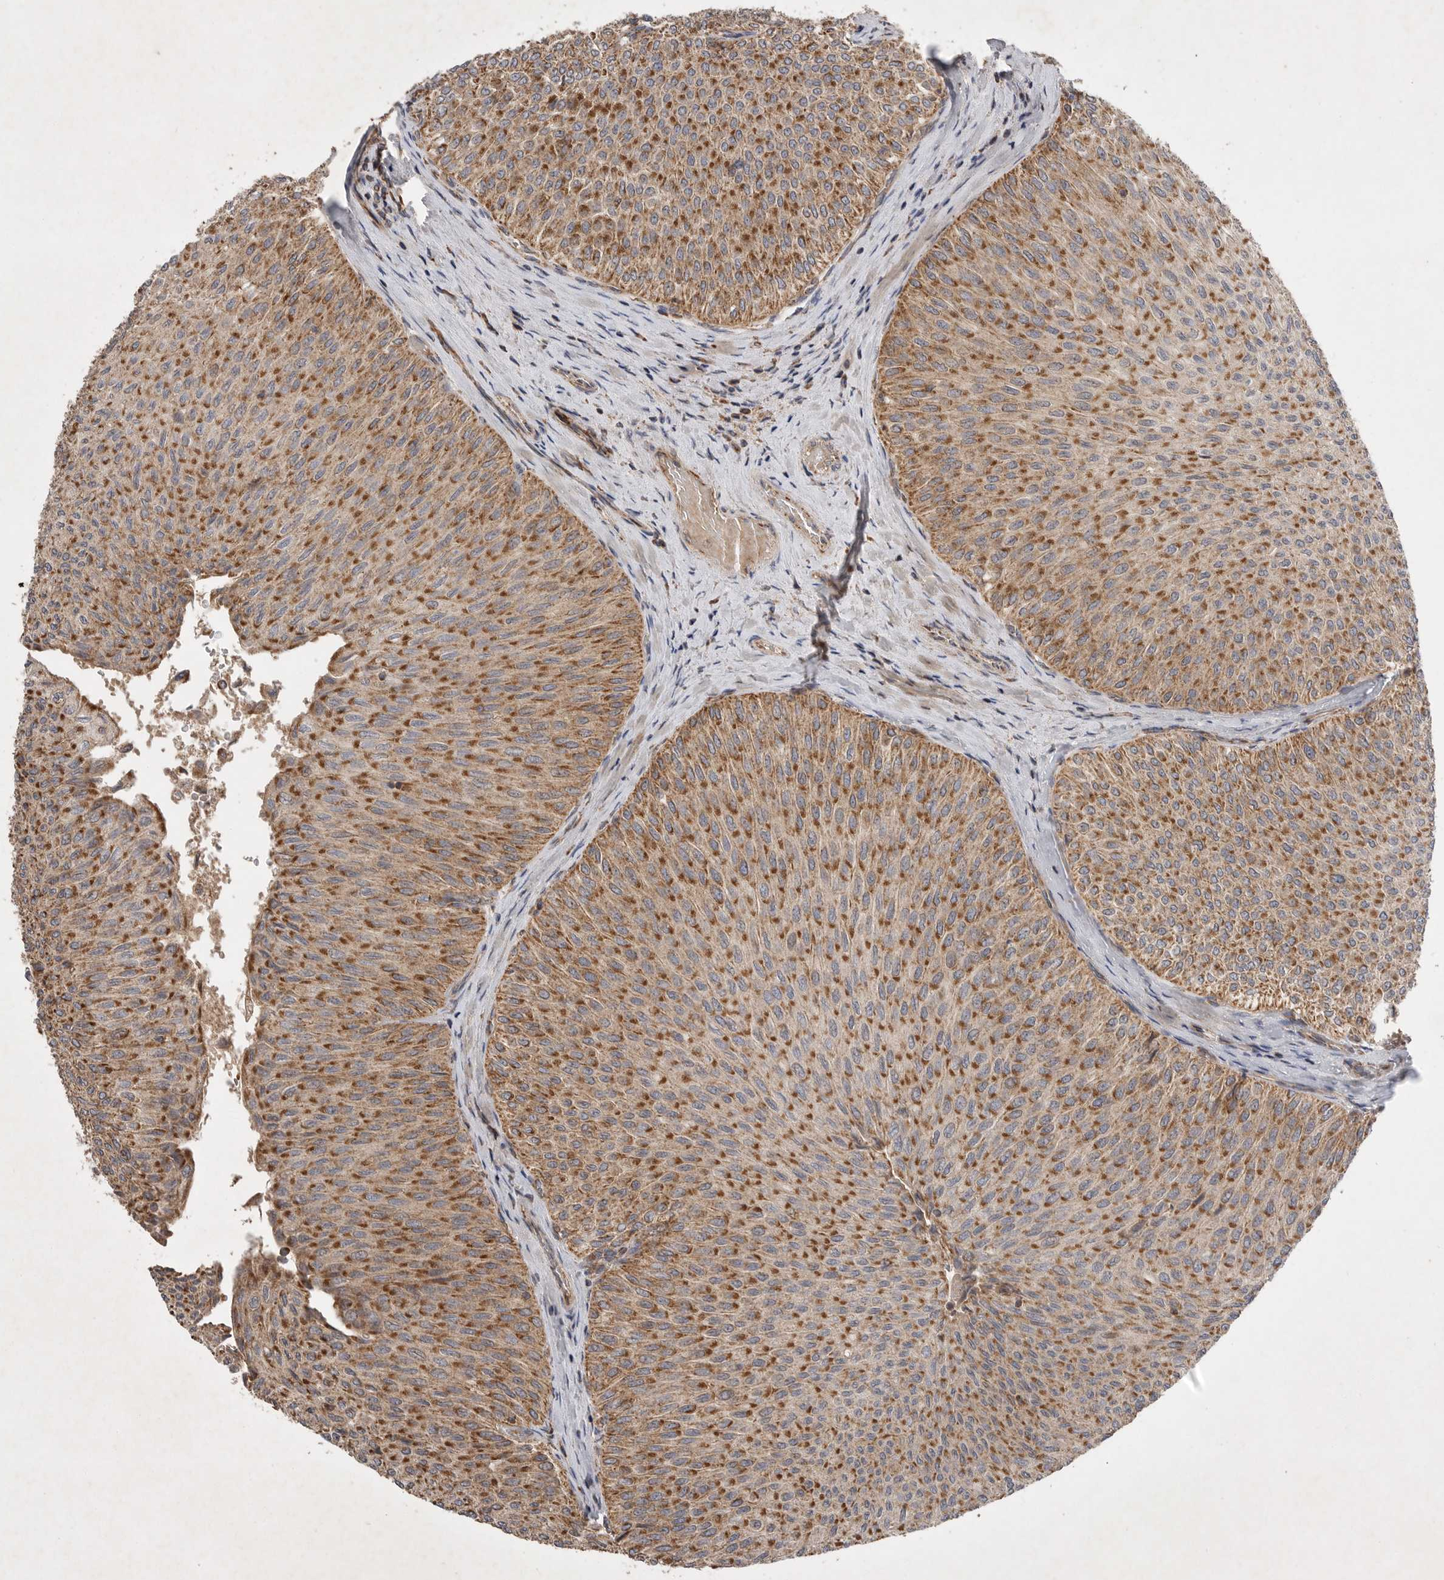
{"staining": {"intensity": "strong", "quantity": ">75%", "location": "cytoplasmic/membranous"}, "tissue": "urothelial cancer", "cell_type": "Tumor cells", "image_type": "cancer", "snomed": [{"axis": "morphology", "description": "Urothelial carcinoma, Low grade"}, {"axis": "topography", "description": "Urinary bladder"}], "caption": "Urothelial cancer stained for a protein (brown) displays strong cytoplasmic/membranous positive positivity in about >75% of tumor cells.", "gene": "KIF21B", "patient": {"sex": "male", "age": 78}}